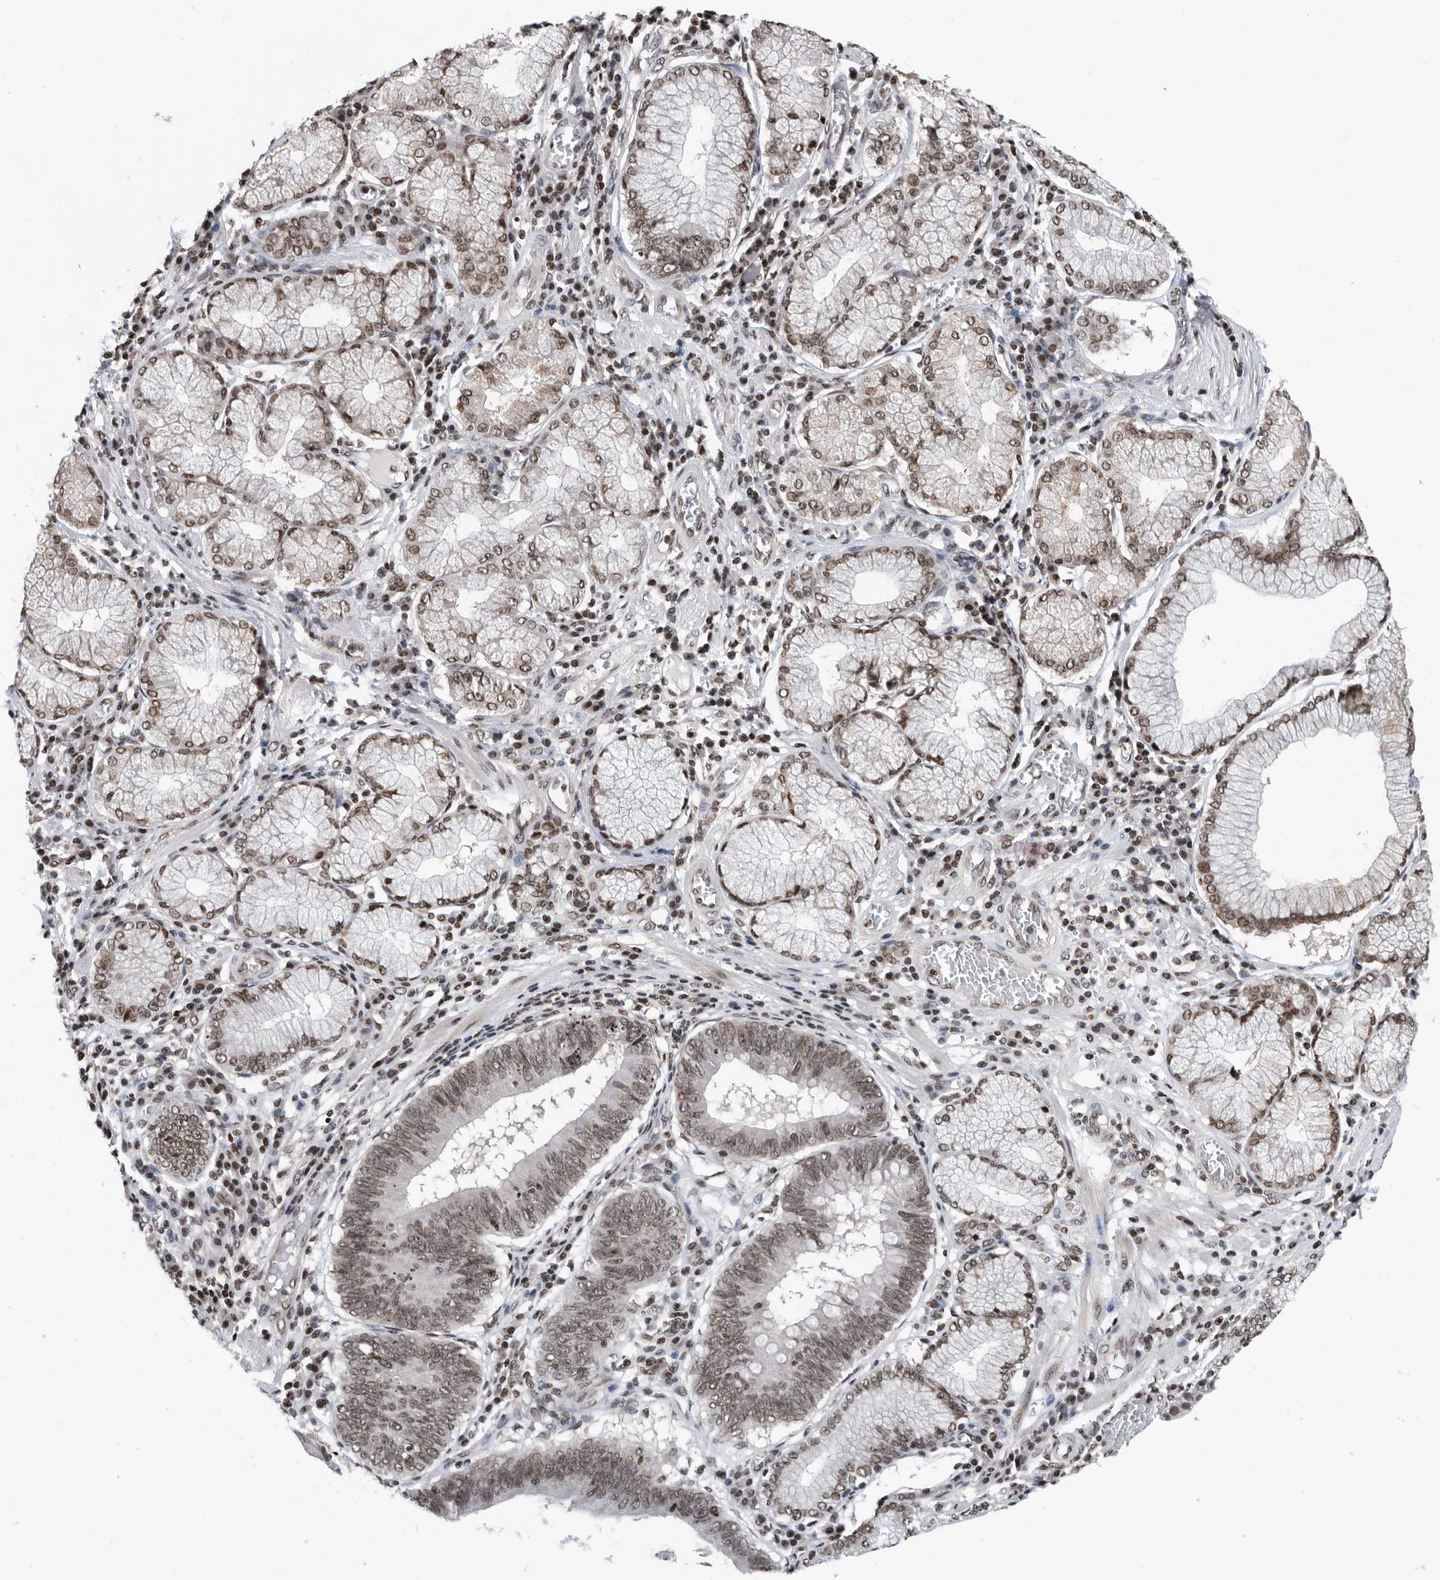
{"staining": {"intensity": "moderate", "quantity": ">75%", "location": "nuclear"}, "tissue": "stomach cancer", "cell_type": "Tumor cells", "image_type": "cancer", "snomed": [{"axis": "morphology", "description": "Adenocarcinoma, NOS"}, {"axis": "topography", "description": "Stomach"}], "caption": "Immunohistochemistry (IHC) staining of stomach adenocarcinoma, which displays medium levels of moderate nuclear positivity in approximately >75% of tumor cells indicating moderate nuclear protein positivity. The staining was performed using DAB (3,3'-diaminobenzidine) (brown) for protein detection and nuclei were counterstained in hematoxylin (blue).", "gene": "SNRNP48", "patient": {"sex": "male", "age": 59}}